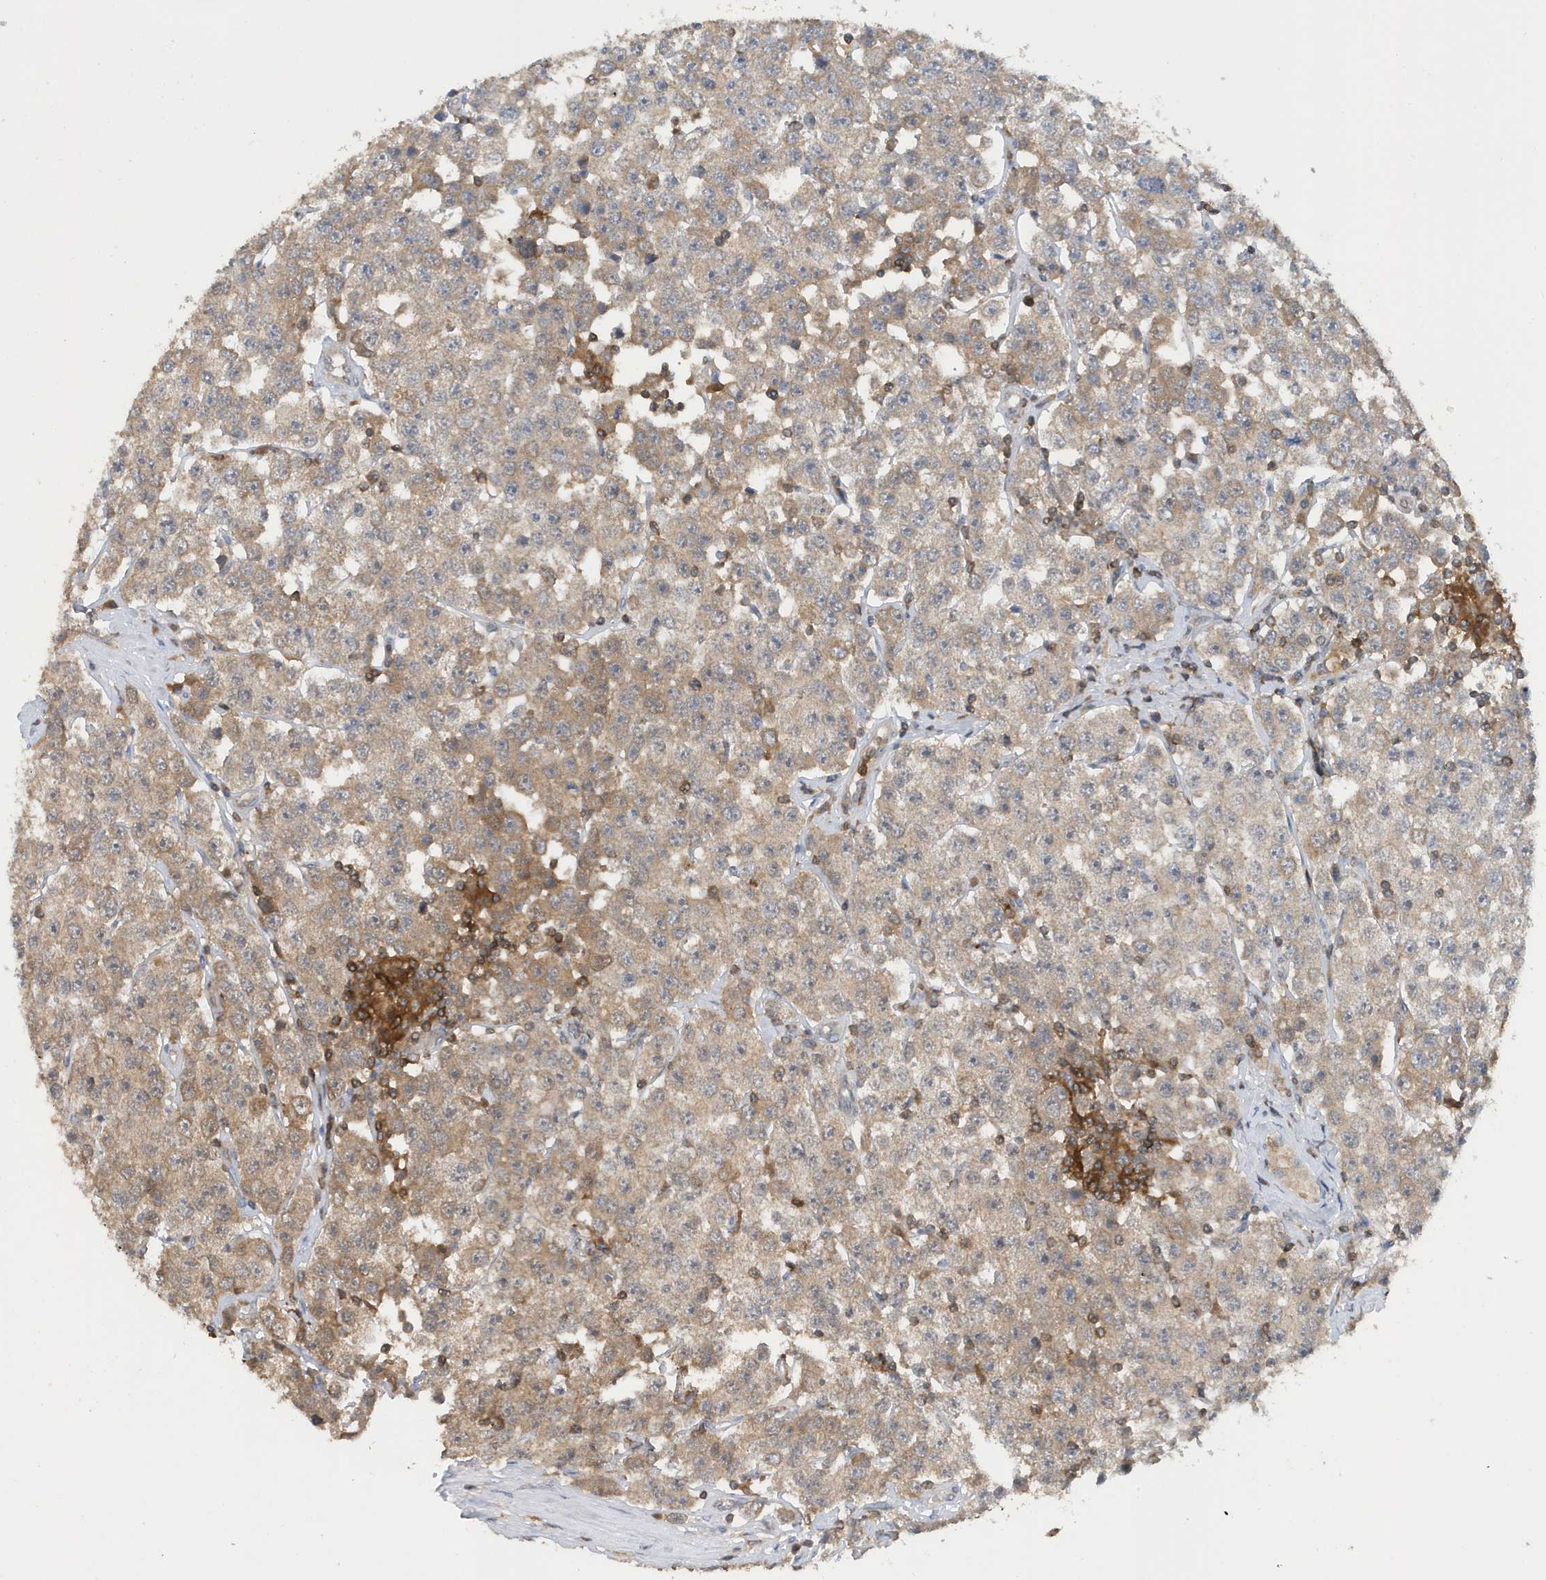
{"staining": {"intensity": "weak", "quantity": ">75%", "location": "cytoplasmic/membranous"}, "tissue": "testis cancer", "cell_type": "Tumor cells", "image_type": "cancer", "snomed": [{"axis": "morphology", "description": "Seminoma, NOS"}, {"axis": "topography", "description": "Testis"}], "caption": "Immunohistochemistry (IHC) image of neoplastic tissue: testis cancer stained using IHC exhibits low levels of weak protein expression localized specifically in the cytoplasmic/membranous of tumor cells, appearing as a cytoplasmic/membranous brown color.", "gene": "NSUN3", "patient": {"sex": "male", "age": 28}}